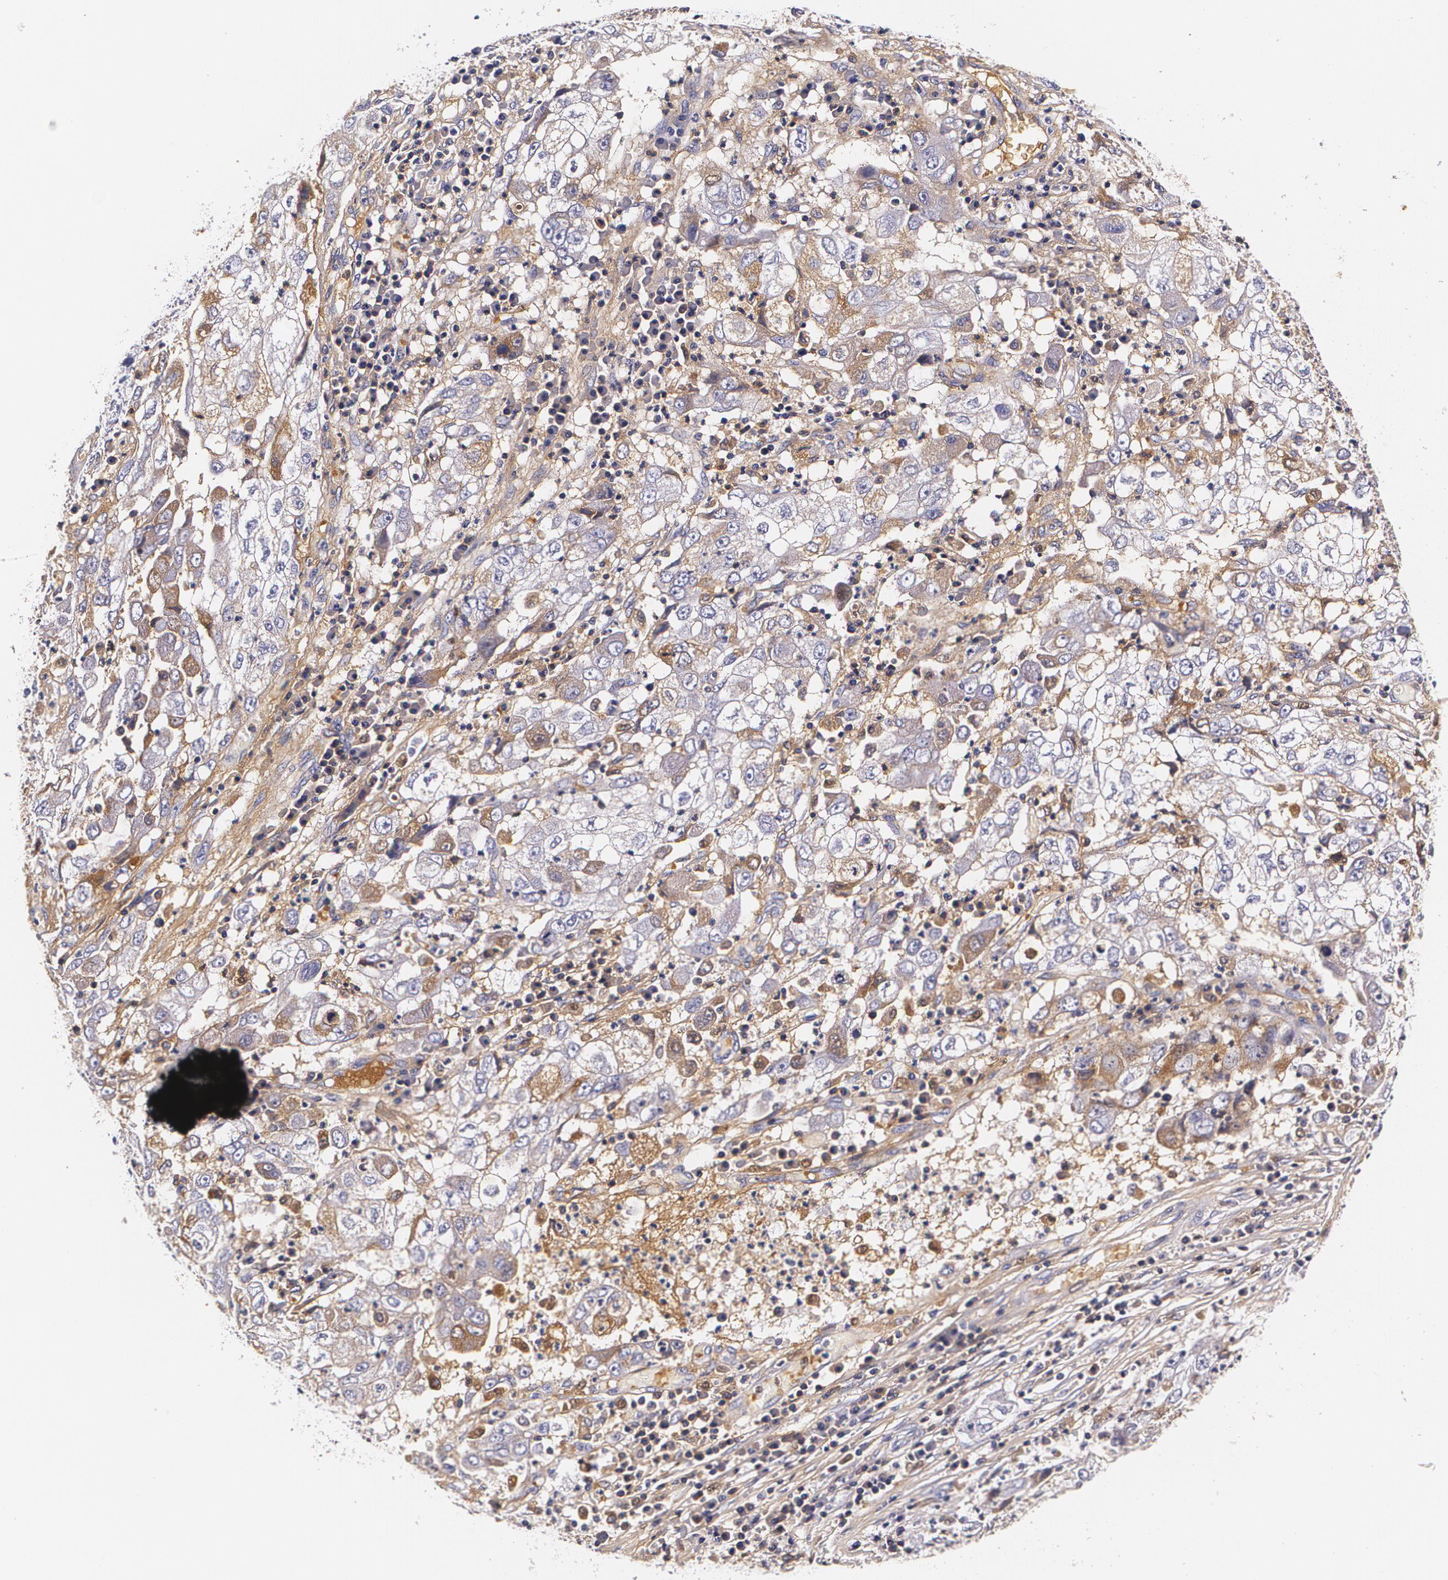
{"staining": {"intensity": "weak", "quantity": "<25%", "location": "cytoplasmic/membranous"}, "tissue": "cervical cancer", "cell_type": "Tumor cells", "image_type": "cancer", "snomed": [{"axis": "morphology", "description": "Squamous cell carcinoma, NOS"}, {"axis": "topography", "description": "Cervix"}], "caption": "Tumor cells are negative for brown protein staining in cervical squamous cell carcinoma. (Brightfield microscopy of DAB (3,3'-diaminobenzidine) IHC at high magnification).", "gene": "TTR", "patient": {"sex": "female", "age": 36}}